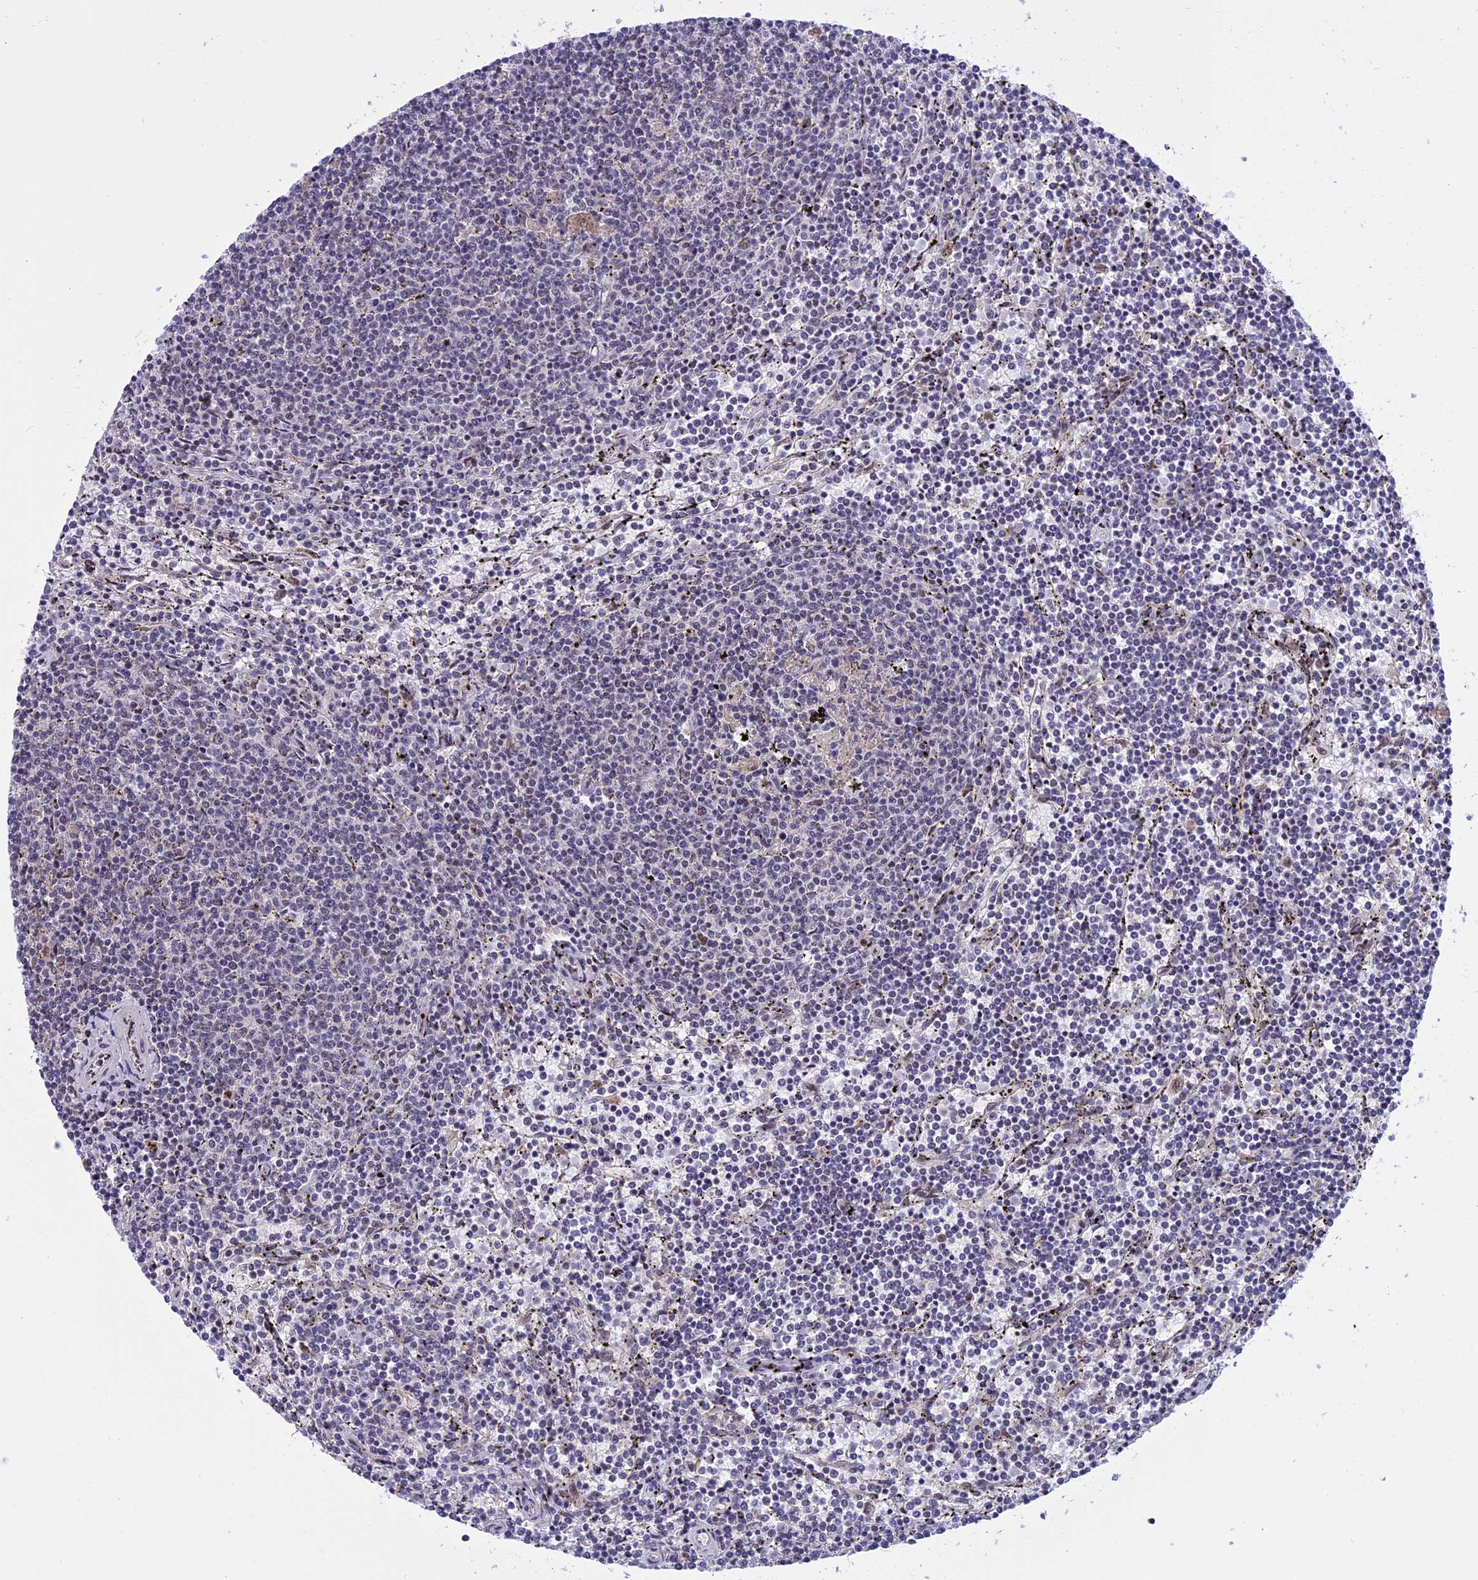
{"staining": {"intensity": "negative", "quantity": "none", "location": "none"}, "tissue": "lymphoma", "cell_type": "Tumor cells", "image_type": "cancer", "snomed": [{"axis": "morphology", "description": "Malignant lymphoma, non-Hodgkin's type, Low grade"}, {"axis": "topography", "description": "Spleen"}], "caption": "Low-grade malignant lymphoma, non-Hodgkin's type was stained to show a protein in brown. There is no significant expression in tumor cells. The staining was performed using DAB (3,3'-diaminobenzidine) to visualize the protein expression in brown, while the nuclei were stained in blue with hematoxylin (Magnification: 20x).", "gene": "POLR2C", "patient": {"sex": "female", "age": 50}}